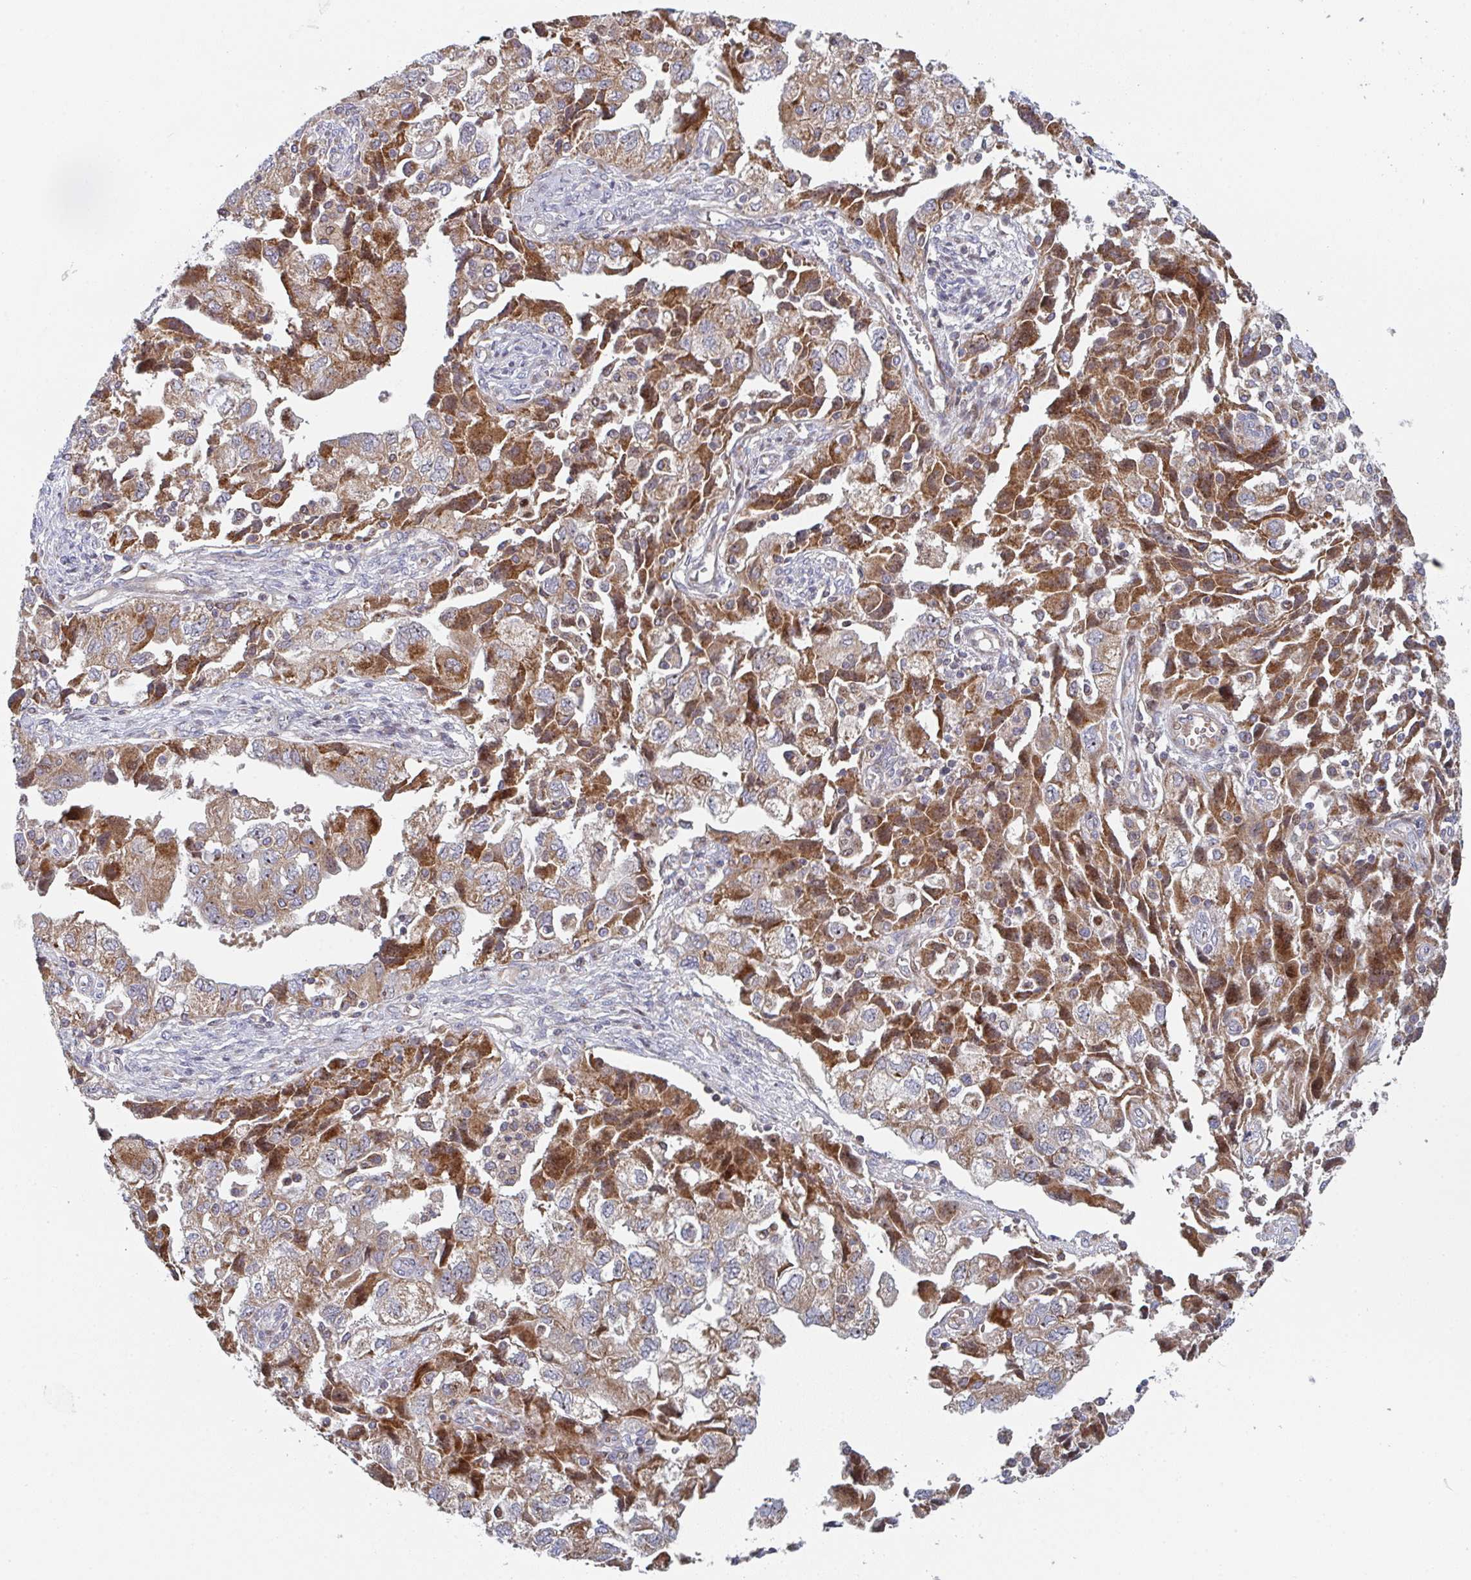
{"staining": {"intensity": "moderate", "quantity": ">75%", "location": "cytoplasmic/membranous"}, "tissue": "ovarian cancer", "cell_type": "Tumor cells", "image_type": "cancer", "snomed": [{"axis": "morphology", "description": "Carcinoma, NOS"}, {"axis": "morphology", "description": "Cystadenocarcinoma, serous, NOS"}, {"axis": "topography", "description": "Ovary"}], "caption": "This is a micrograph of IHC staining of ovarian serous cystadenocarcinoma, which shows moderate staining in the cytoplasmic/membranous of tumor cells.", "gene": "ZNF644", "patient": {"sex": "female", "age": 69}}